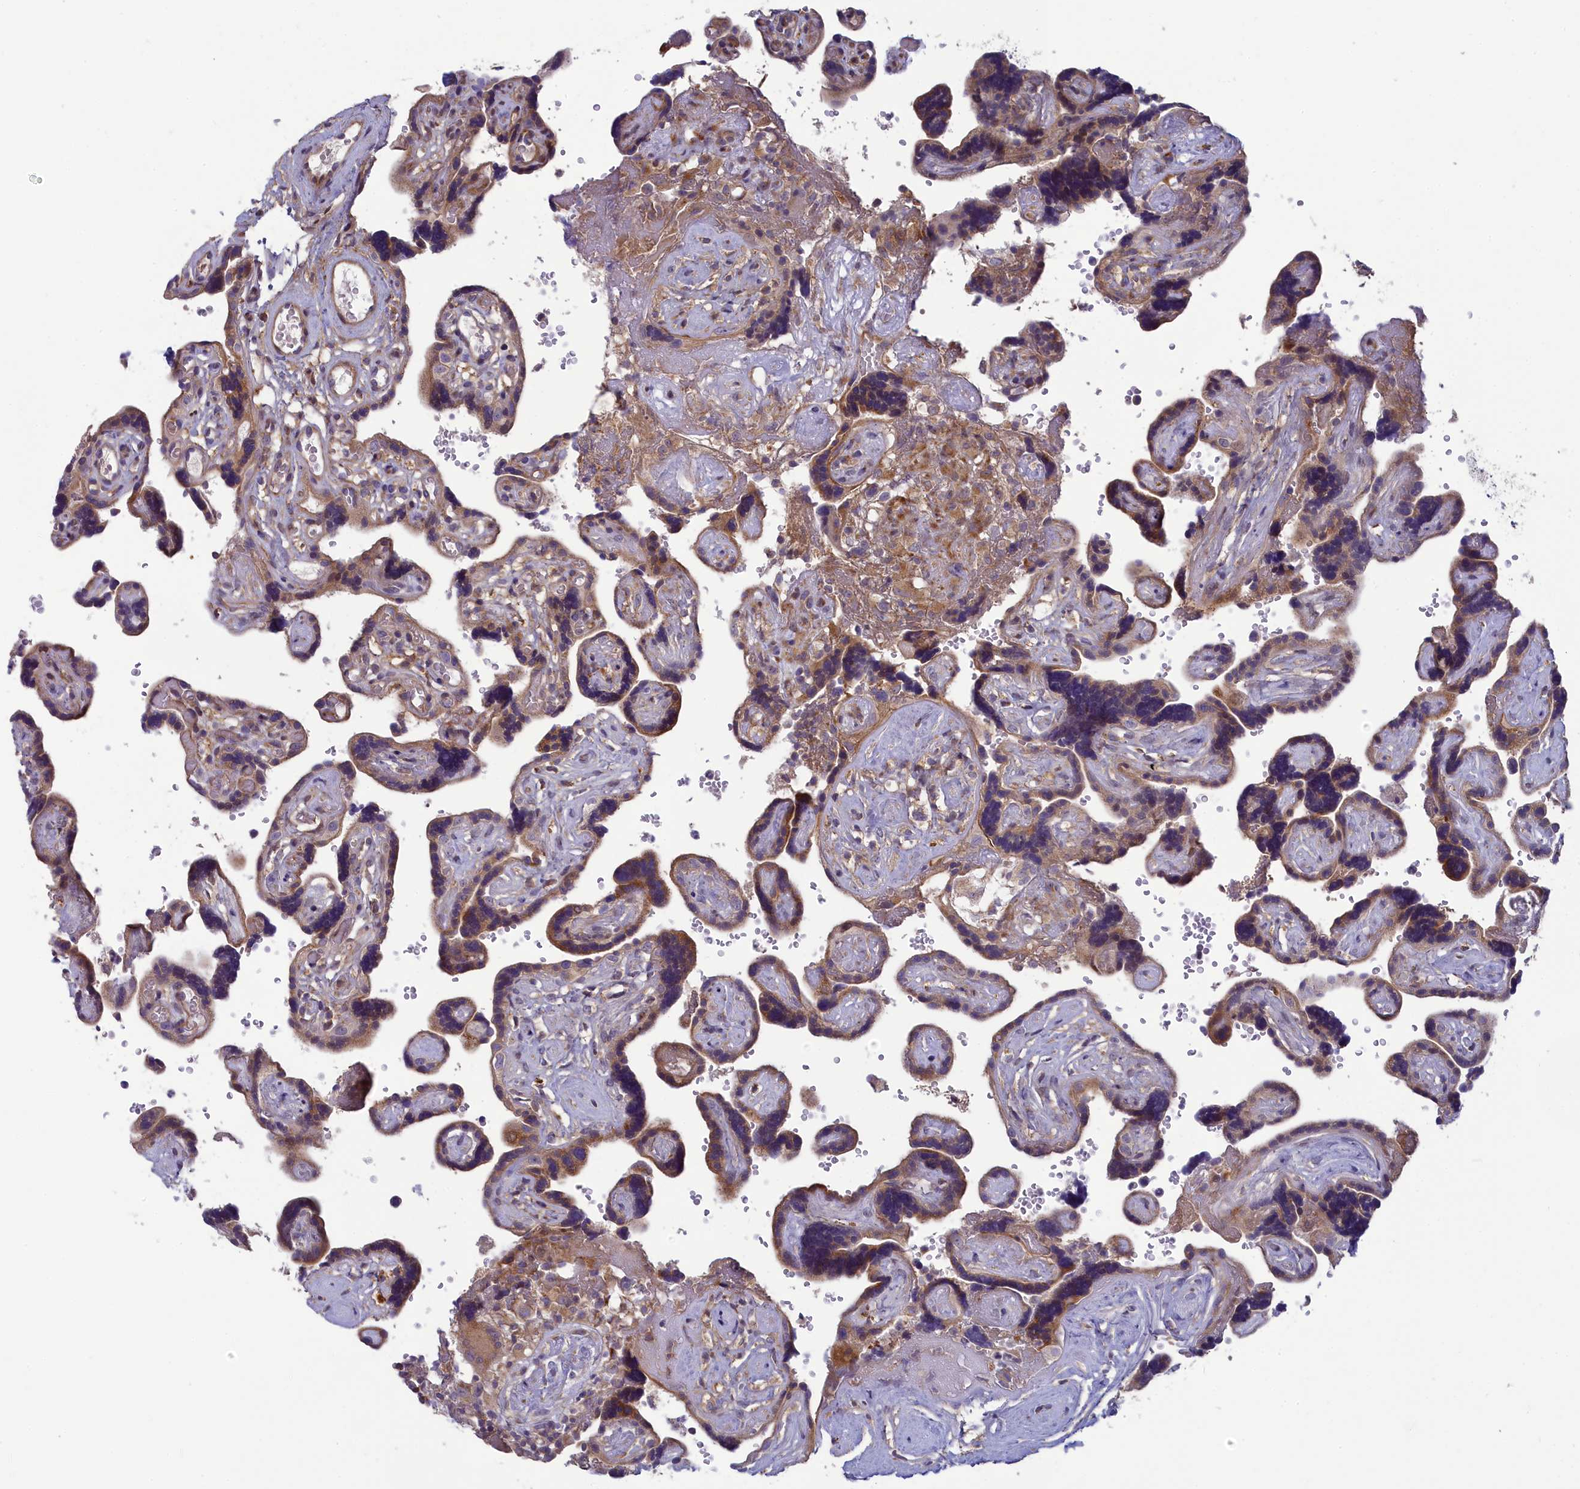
{"staining": {"intensity": "moderate", "quantity": ">75%", "location": "cytoplasmic/membranous"}, "tissue": "placenta", "cell_type": "Decidual cells", "image_type": "normal", "snomed": [{"axis": "morphology", "description": "Normal tissue, NOS"}, {"axis": "topography", "description": "Placenta"}], "caption": "A brown stain shows moderate cytoplasmic/membranous staining of a protein in decidual cells of normal placenta.", "gene": "BLTP2", "patient": {"sex": "female", "age": 30}}